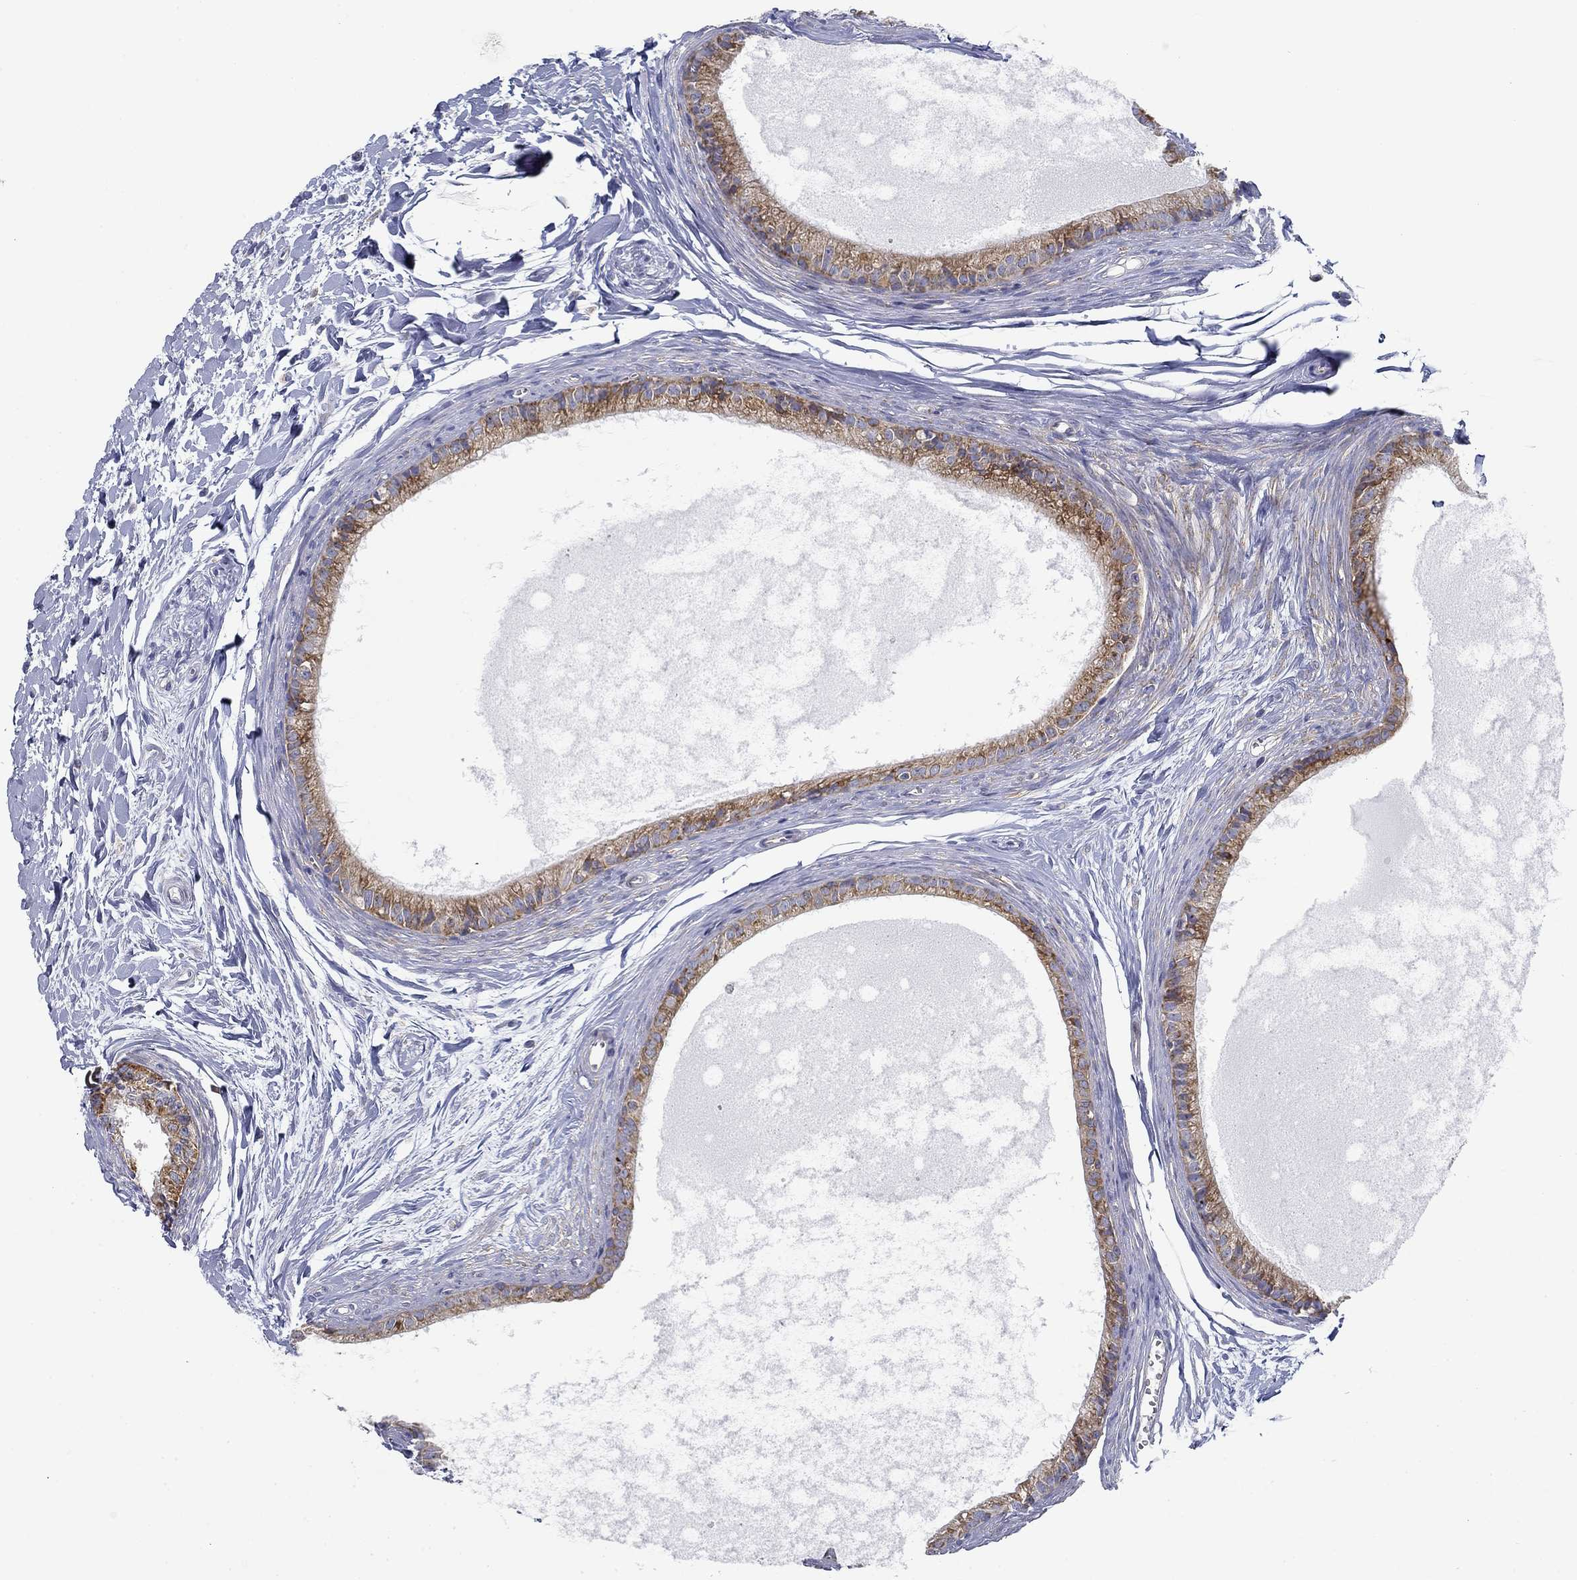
{"staining": {"intensity": "moderate", "quantity": ">75%", "location": "cytoplasmic/membranous"}, "tissue": "epididymis", "cell_type": "Glandular cells", "image_type": "normal", "snomed": [{"axis": "morphology", "description": "Normal tissue, NOS"}, {"axis": "topography", "description": "Epididymis"}], "caption": "Benign epididymis exhibits moderate cytoplasmic/membranous staining in about >75% of glandular cells, visualized by immunohistochemistry. The protein is shown in brown color, while the nuclei are stained blue.", "gene": "FXR1", "patient": {"sex": "male", "age": 51}}